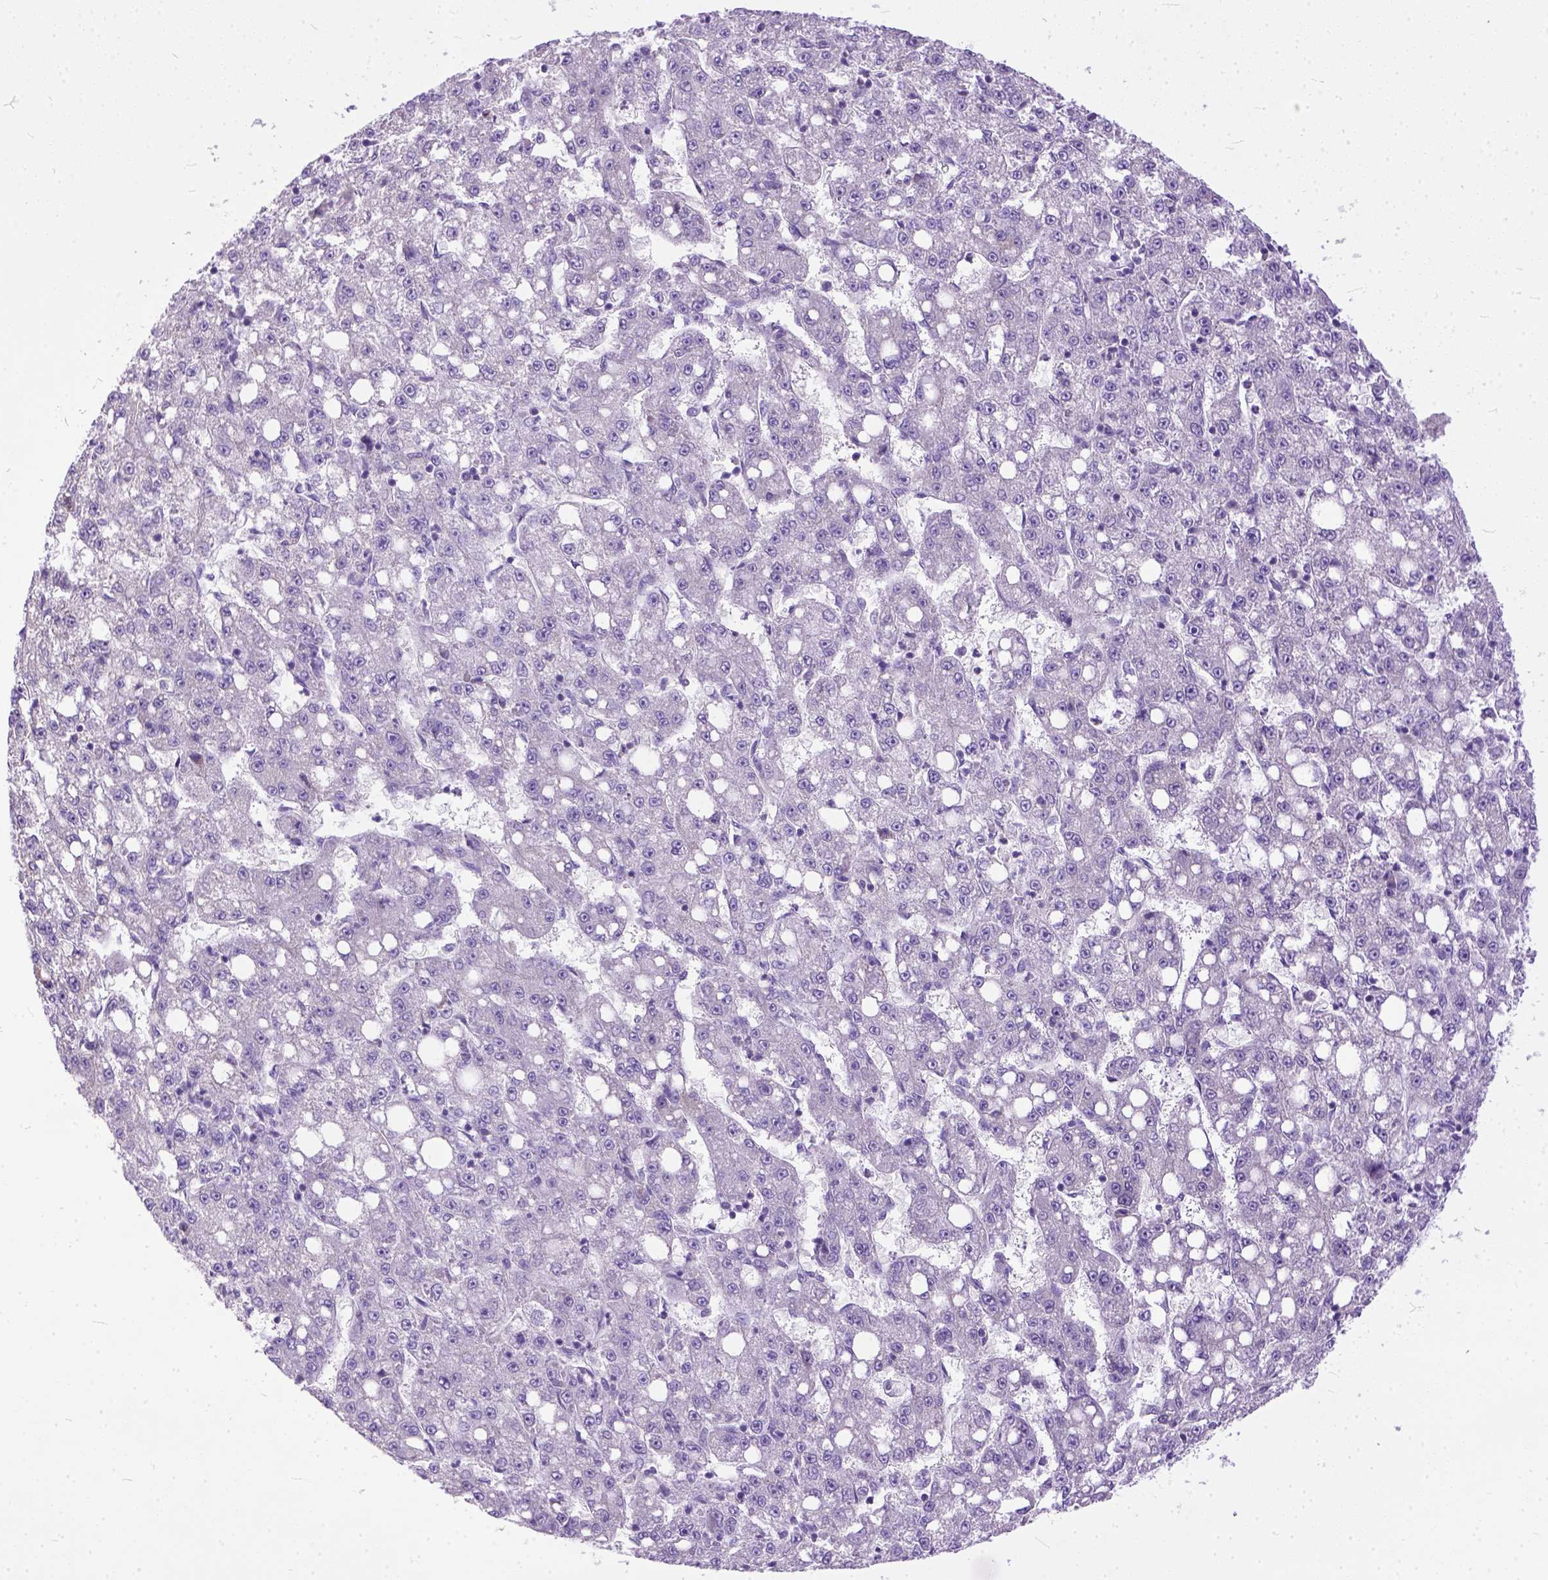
{"staining": {"intensity": "negative", "quantity": "none", "location": "none"}, "tissue": "liver cancer", "cell_type": "Tumor cells", "image_type": "cancer", "snomed": [{"axis": "morphology", "description": "Carcinoma, Hepatocellular, NOS"}, {"axis": "topography", "description": "Liver"}], "caption": "An immunohistochemistry (IHC) photomicrograph of hepatocellular carcinoma (liver) is shown. There is no staining in tumor cells of hepatocellular carcinoma (liver). (DAB (3,3'-diaminobenzidine) immunohistochemistry visualized using brightfield microscopy, high magnification).", "gene": "PLK5", "patient": {"sex": "female", "age": 65}}